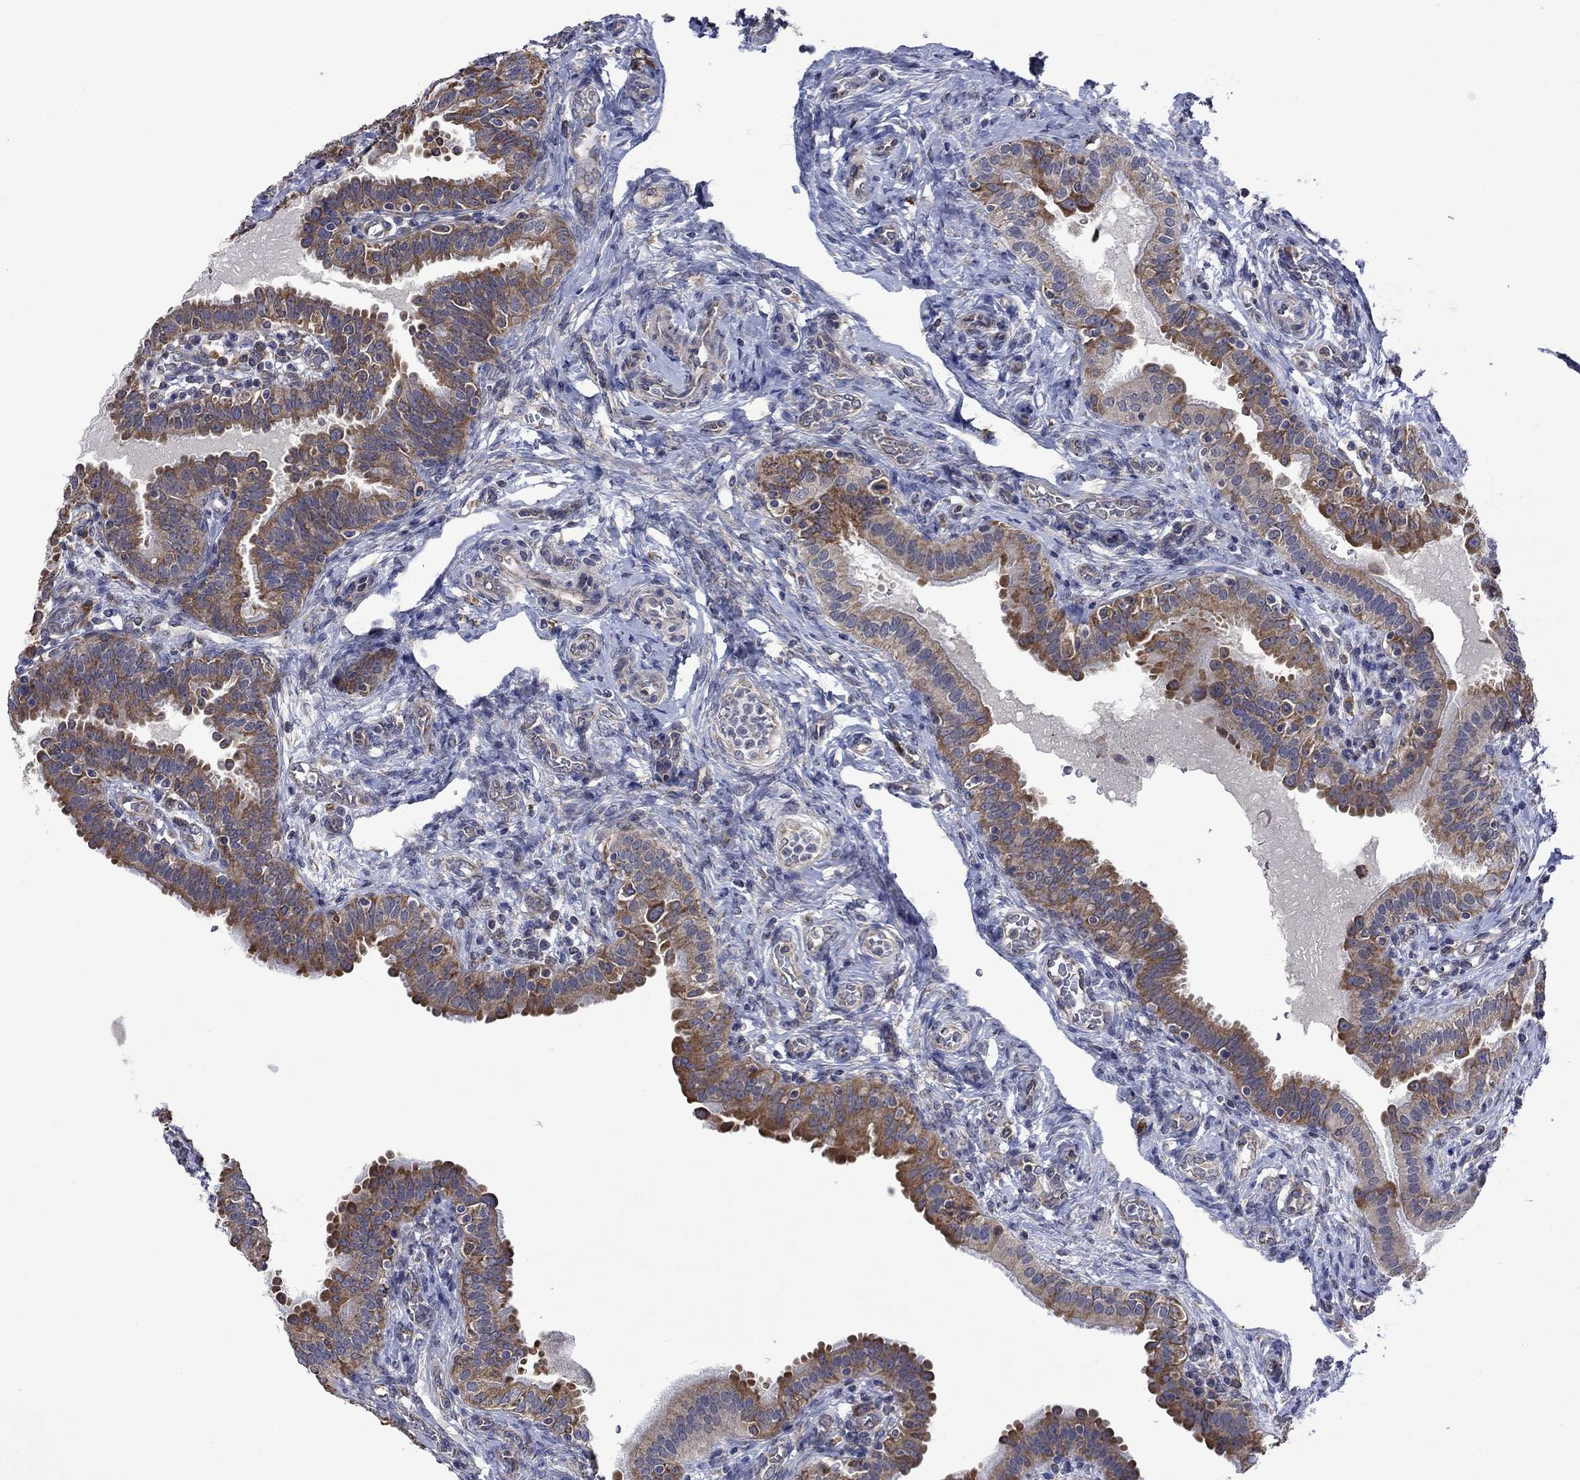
{"staining": {"intensity": "moderate", "quantity": ">75%", "location": "cytoplasmic/membranous"}, "tissue": "fallopian tube", "cell_type": "Glandular cells", "image_type": "normal", "snomed": [{"axis": "morphology", "description": "Normal tissue, NOS"}, {"axis": "topography", "description": "Fallopian tube"}, {"axis": "topography", "description": "Ovary"}], "caption": "Moderate cytoplasmic/membranous protein expression is seen in about >75% of glandular cells in fallopian tube.", "gene": "FURIN", "patient": {"sex": "female", "age": 41}}